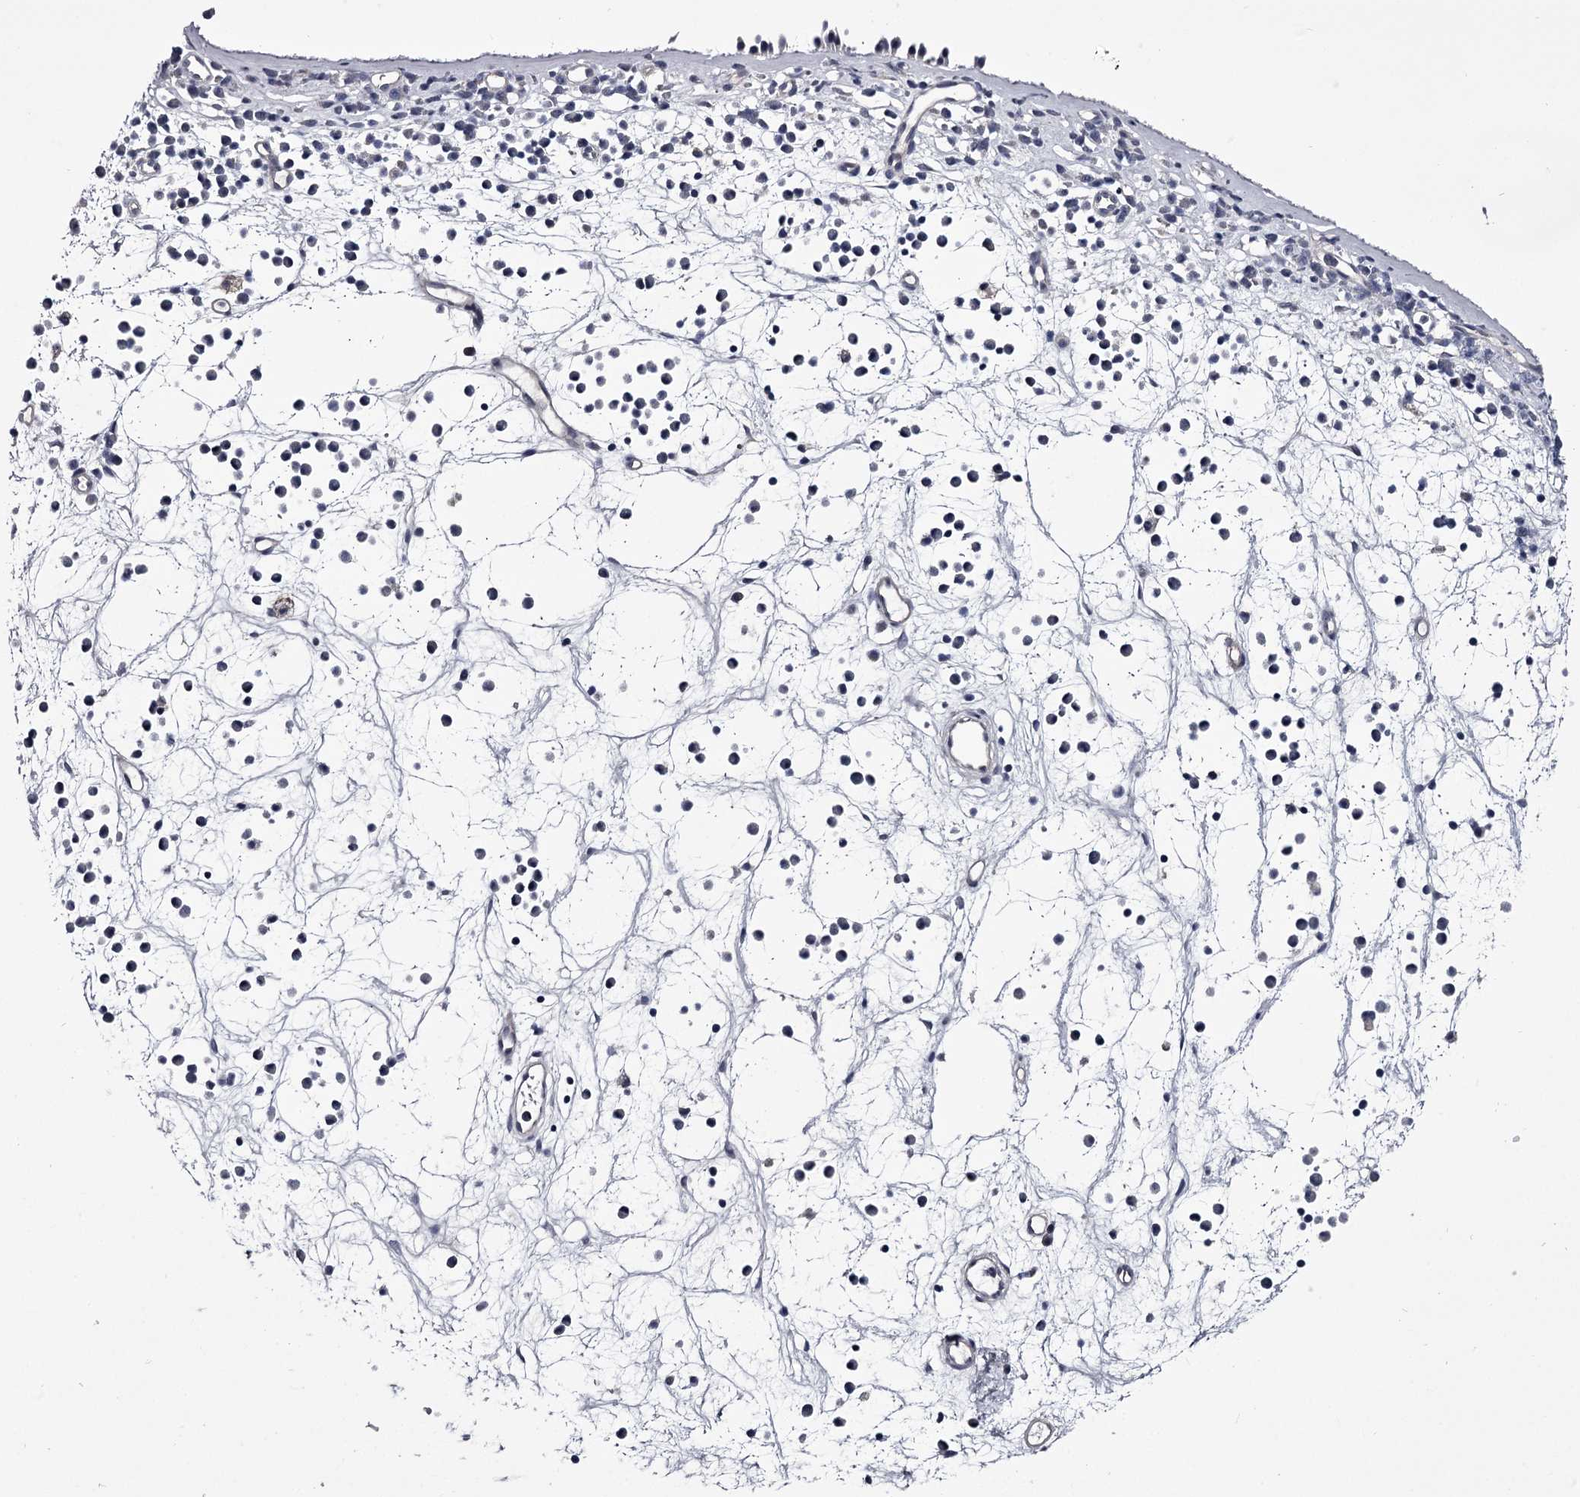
{"staining": {"intensity": "negative", "quantity": "none", "location": "none"}, "tissue": "nasopharynx", "cell_type": "Respiratory epithelial cells", "image_type": "normal", "snomed": [{"axis": "morphology", "description": "Normal tissue, NOS"}, {"axis": "morphology", "description": "Inflammation, NOS"}, {"axis": "morphology", "description": "Malignant melanoma, Metastatic site"}, {"axis": "topography", "description": "Nasopharynx"}], "caption": "Human nasopharynx stained for a protein using IHC exhibits no positivity in respiratory epithelial cells.", "gene": "GSTO1", "patient": {"sex": "male", "age": 70}}